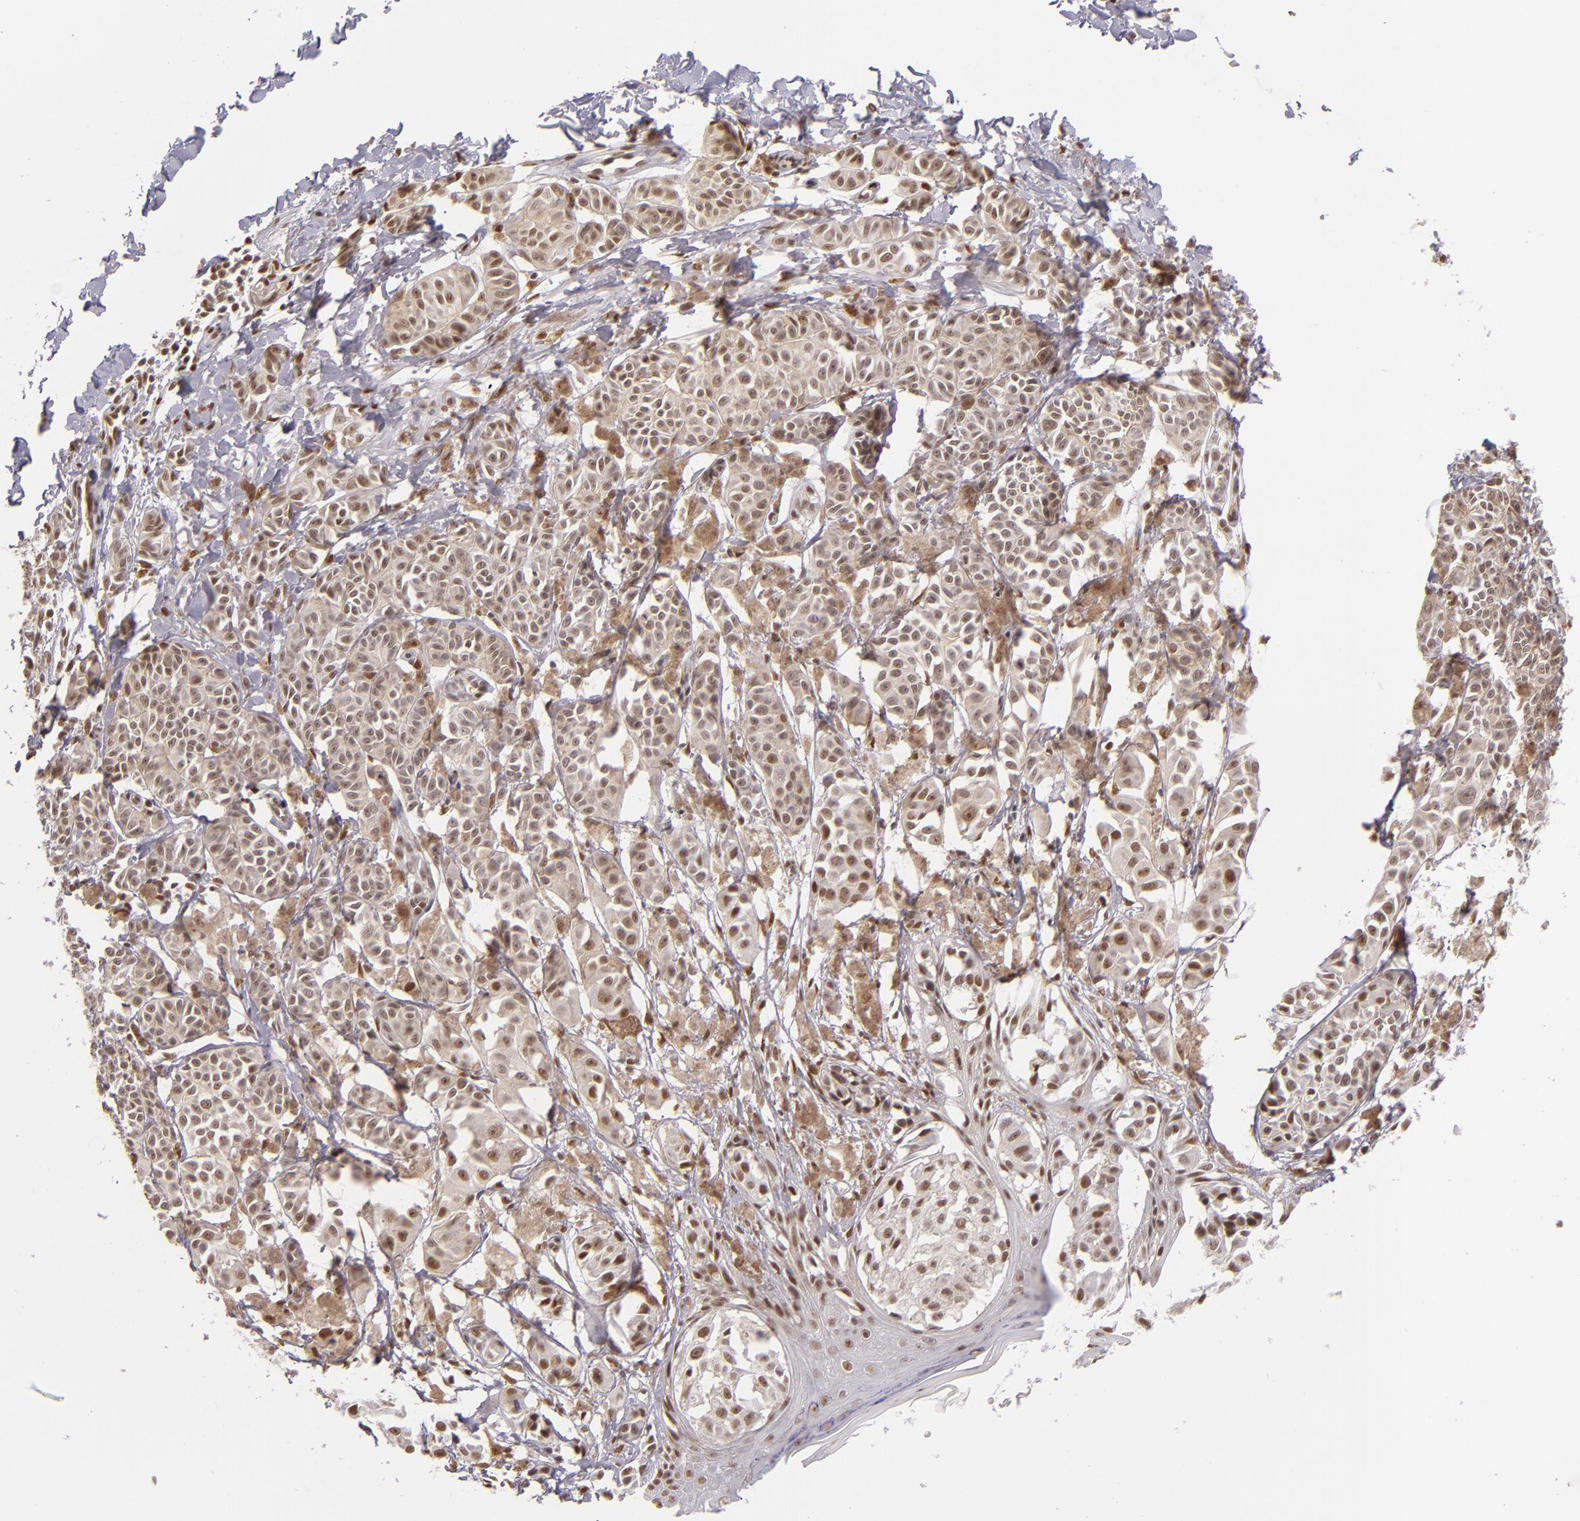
{"staining": {"intensity": "moderate", "quantity": ">75%", "location": "nuclear"}, "tissue": "melanoma", "cell_type": "Tumor cells", "image_type": "cancer", "snomed": [{"axis": "morphology", "description": "Malignant melanoma, NOS"}, {"axis": "topography", "description": "Skin"}], "caption": "Human malignant melanoma stained with a brown dye shows moderate nuclear positive expression in approximately >75% of tumor cells.", "gene": "NCOR2", "patient": {"sex": "male", "age": 76}}